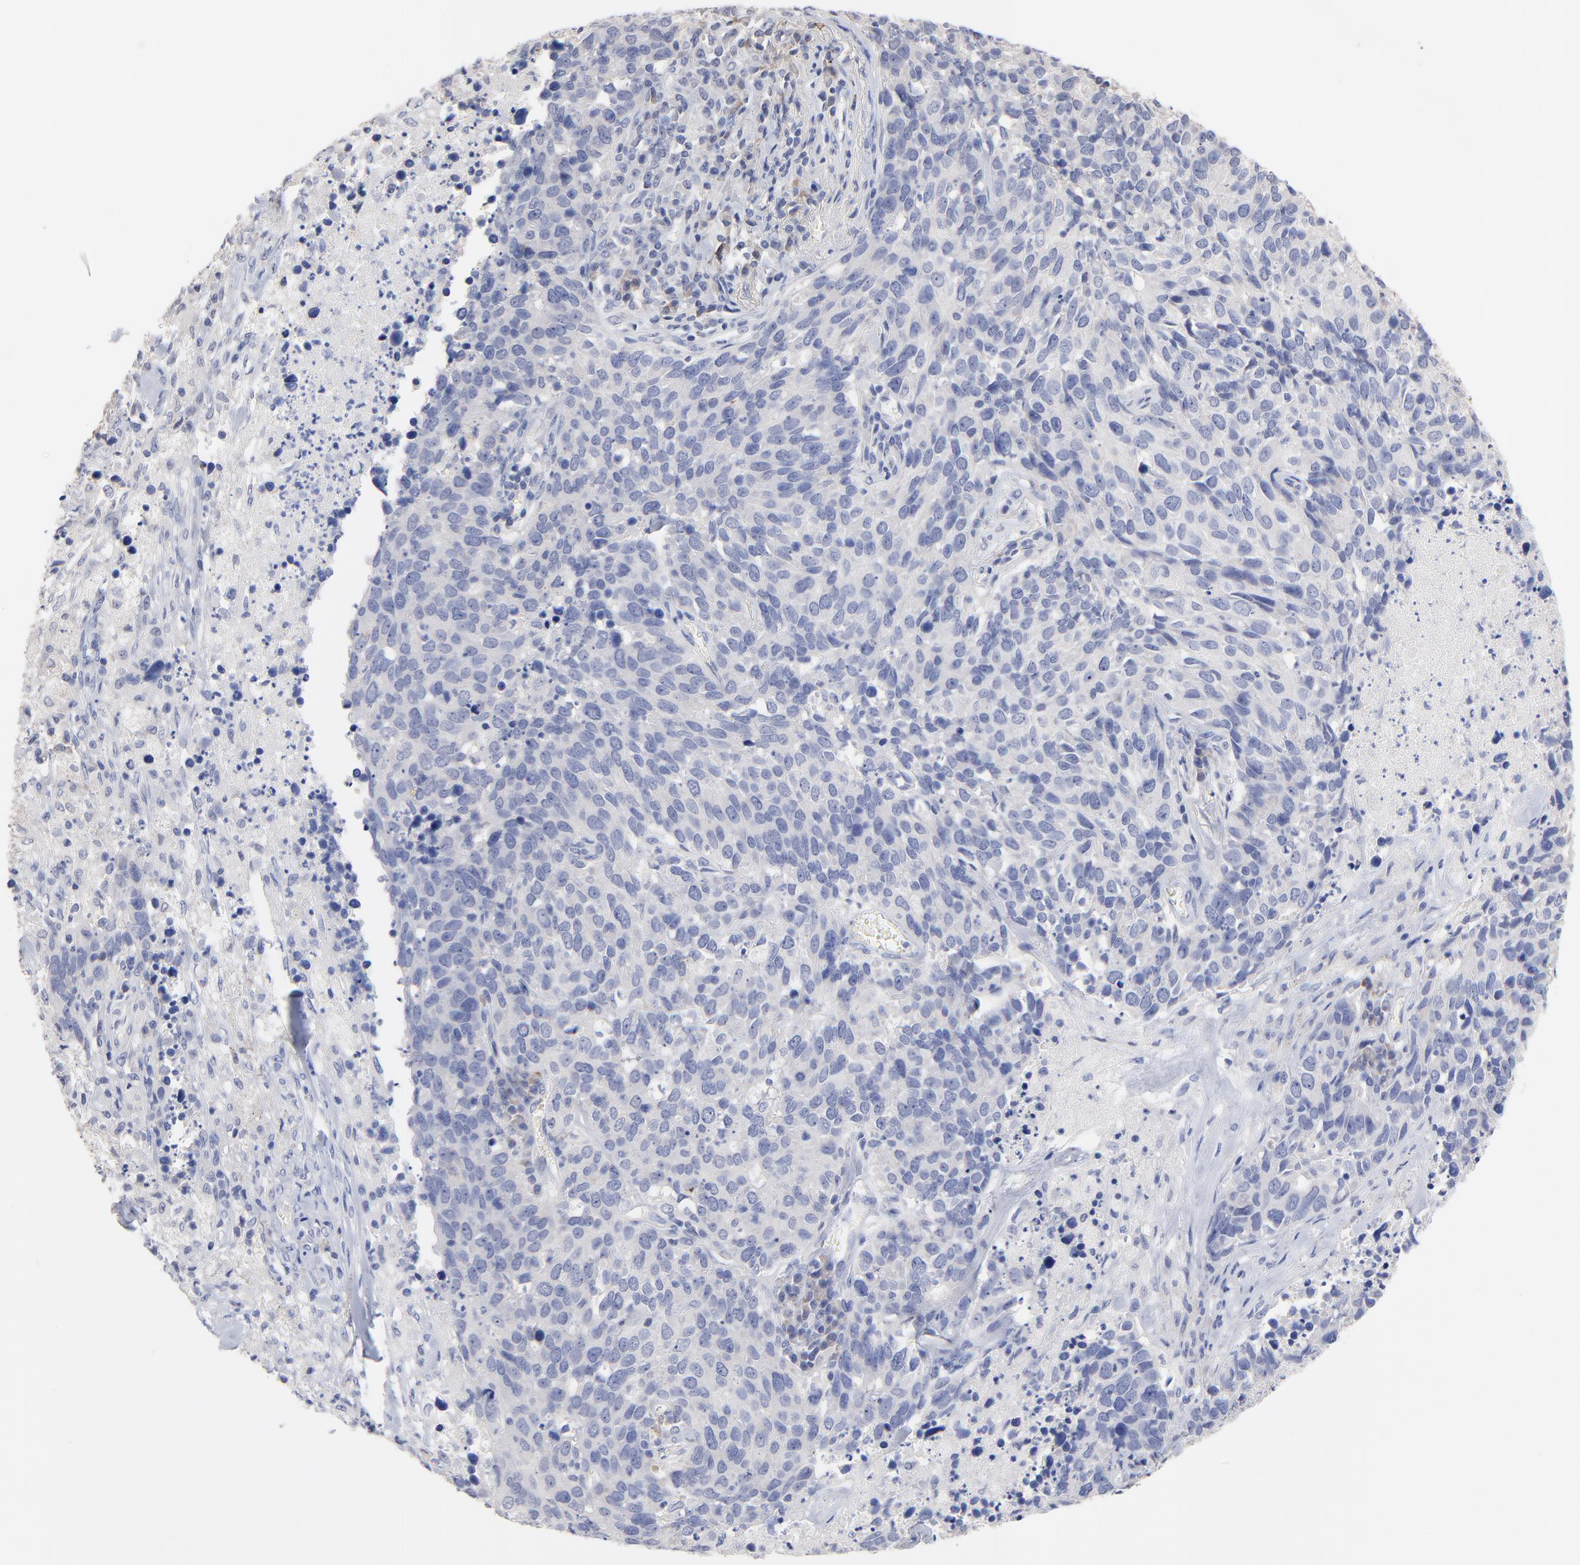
{"staining": {"intensity": "negative", "quantity": "none", "location": "none"}, "tissue": "lung cancer", "cell_type": "Tumor cells", "image_type": "cancer", "snomed": [{"axis": "morphology", "description": "Neoplasm, malignant, NOS"}, {"axis": "topography", "description": "Lung"}], "caption": "High magnification brightfield microscopy of lung cancer stained with DAB (brown) and counterstained with hematoxylin (blue): tumor cells show no significant positivity. The staining is performed using DAB brown chromogen with nuclei counter-stained in using hematoxylin.", "gene": "TWNK", "patient": {"sex": "female", "age": 76}}